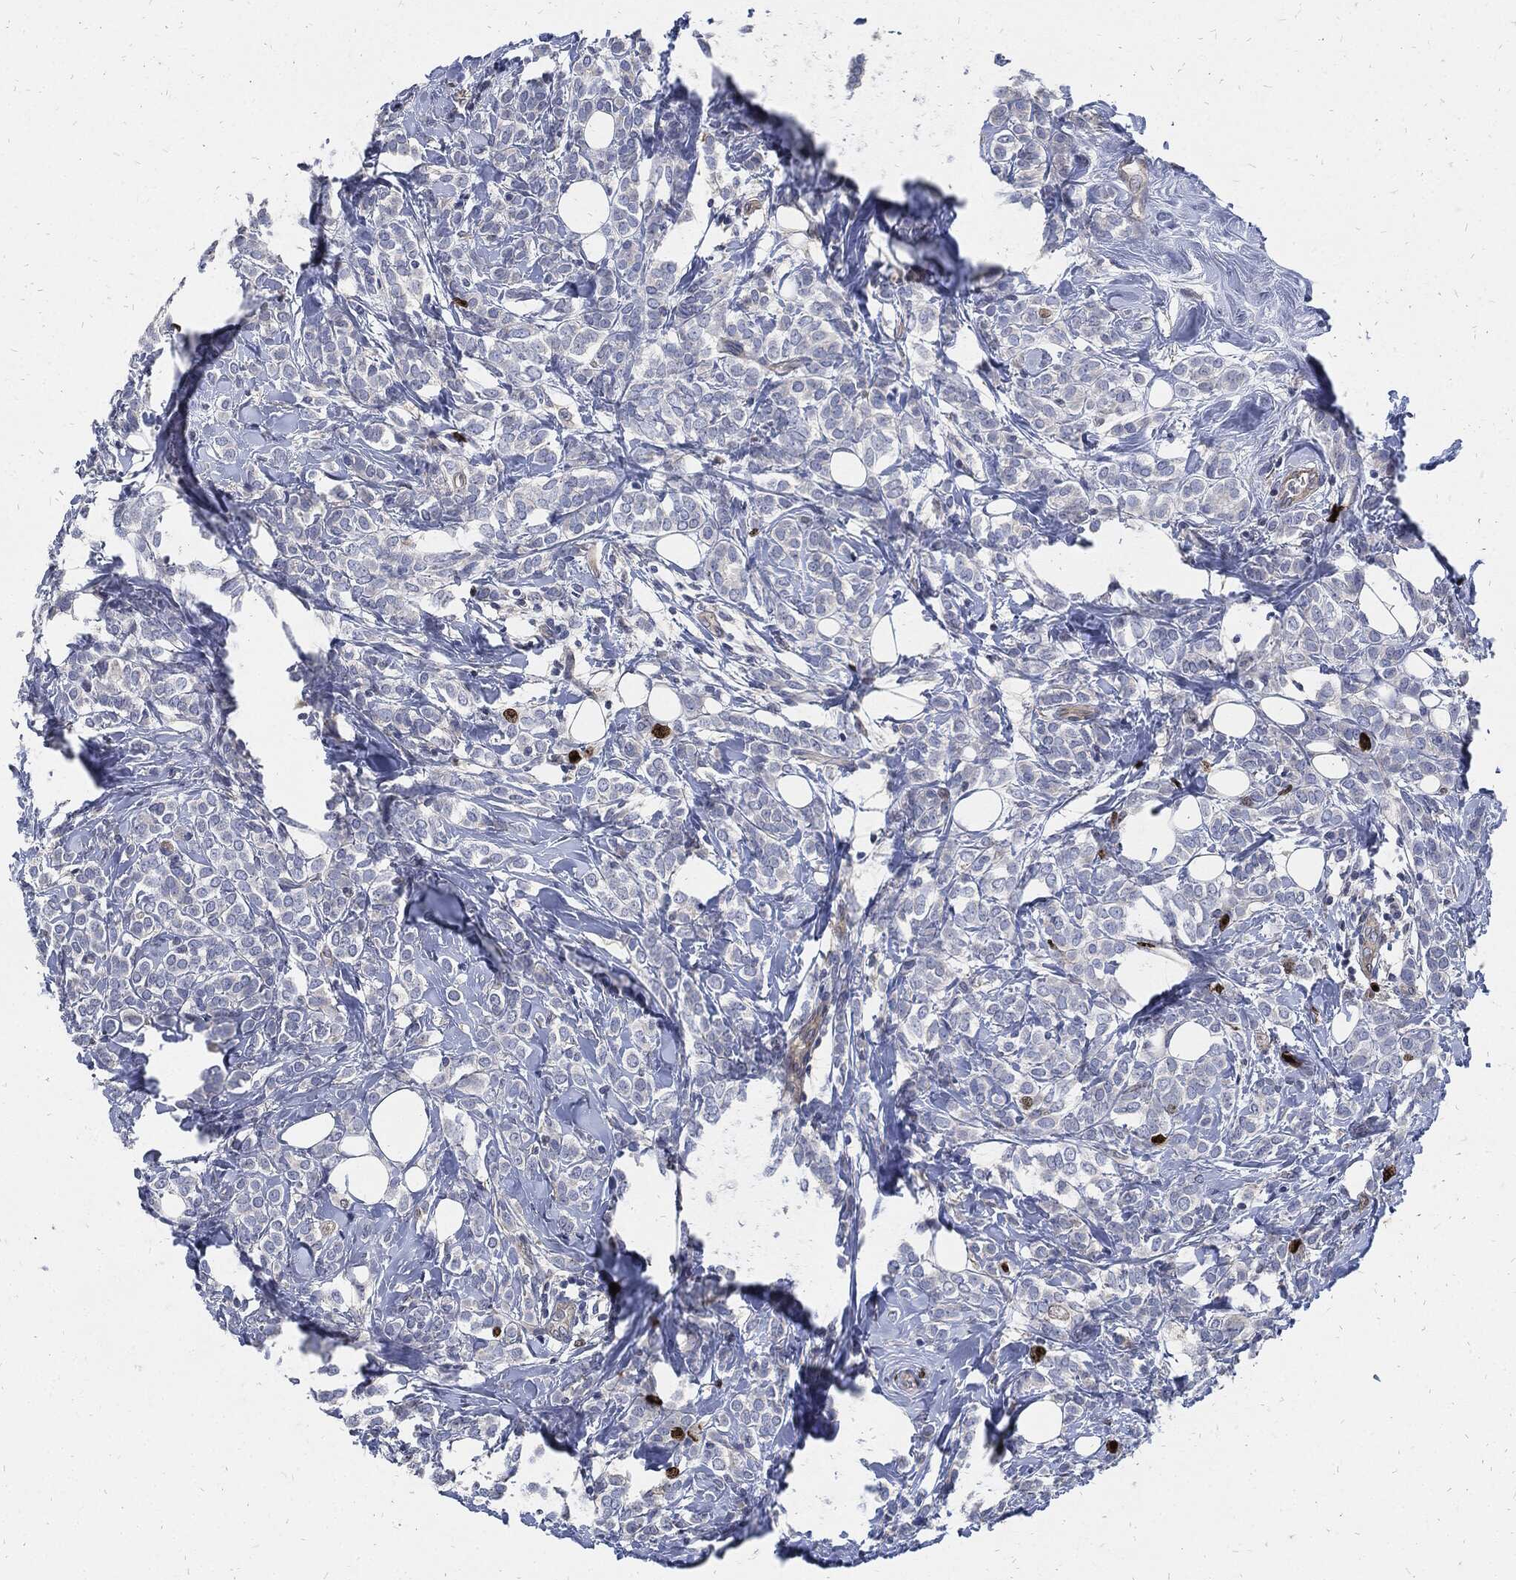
{"staining": {"intensity": "strong", "quantity": "<25%", "location": "nuclear"}, "tissue": "breast cancer", "cell_type": "Tumor cells", "image_type": "cancer", "snomed": [{"axis": "morphology", "description": "Lobular carcinoma"}, {"axis": "topography", "description": "Breast"}], "caption": "There is medium levels of strong nuclear staining in tumor cells of breast lobular carcinoma, as demonstrated by immunohistochemical staining (brown color).", "gene": "MKI67", "patient": {"sex": "female", "age": 49}}